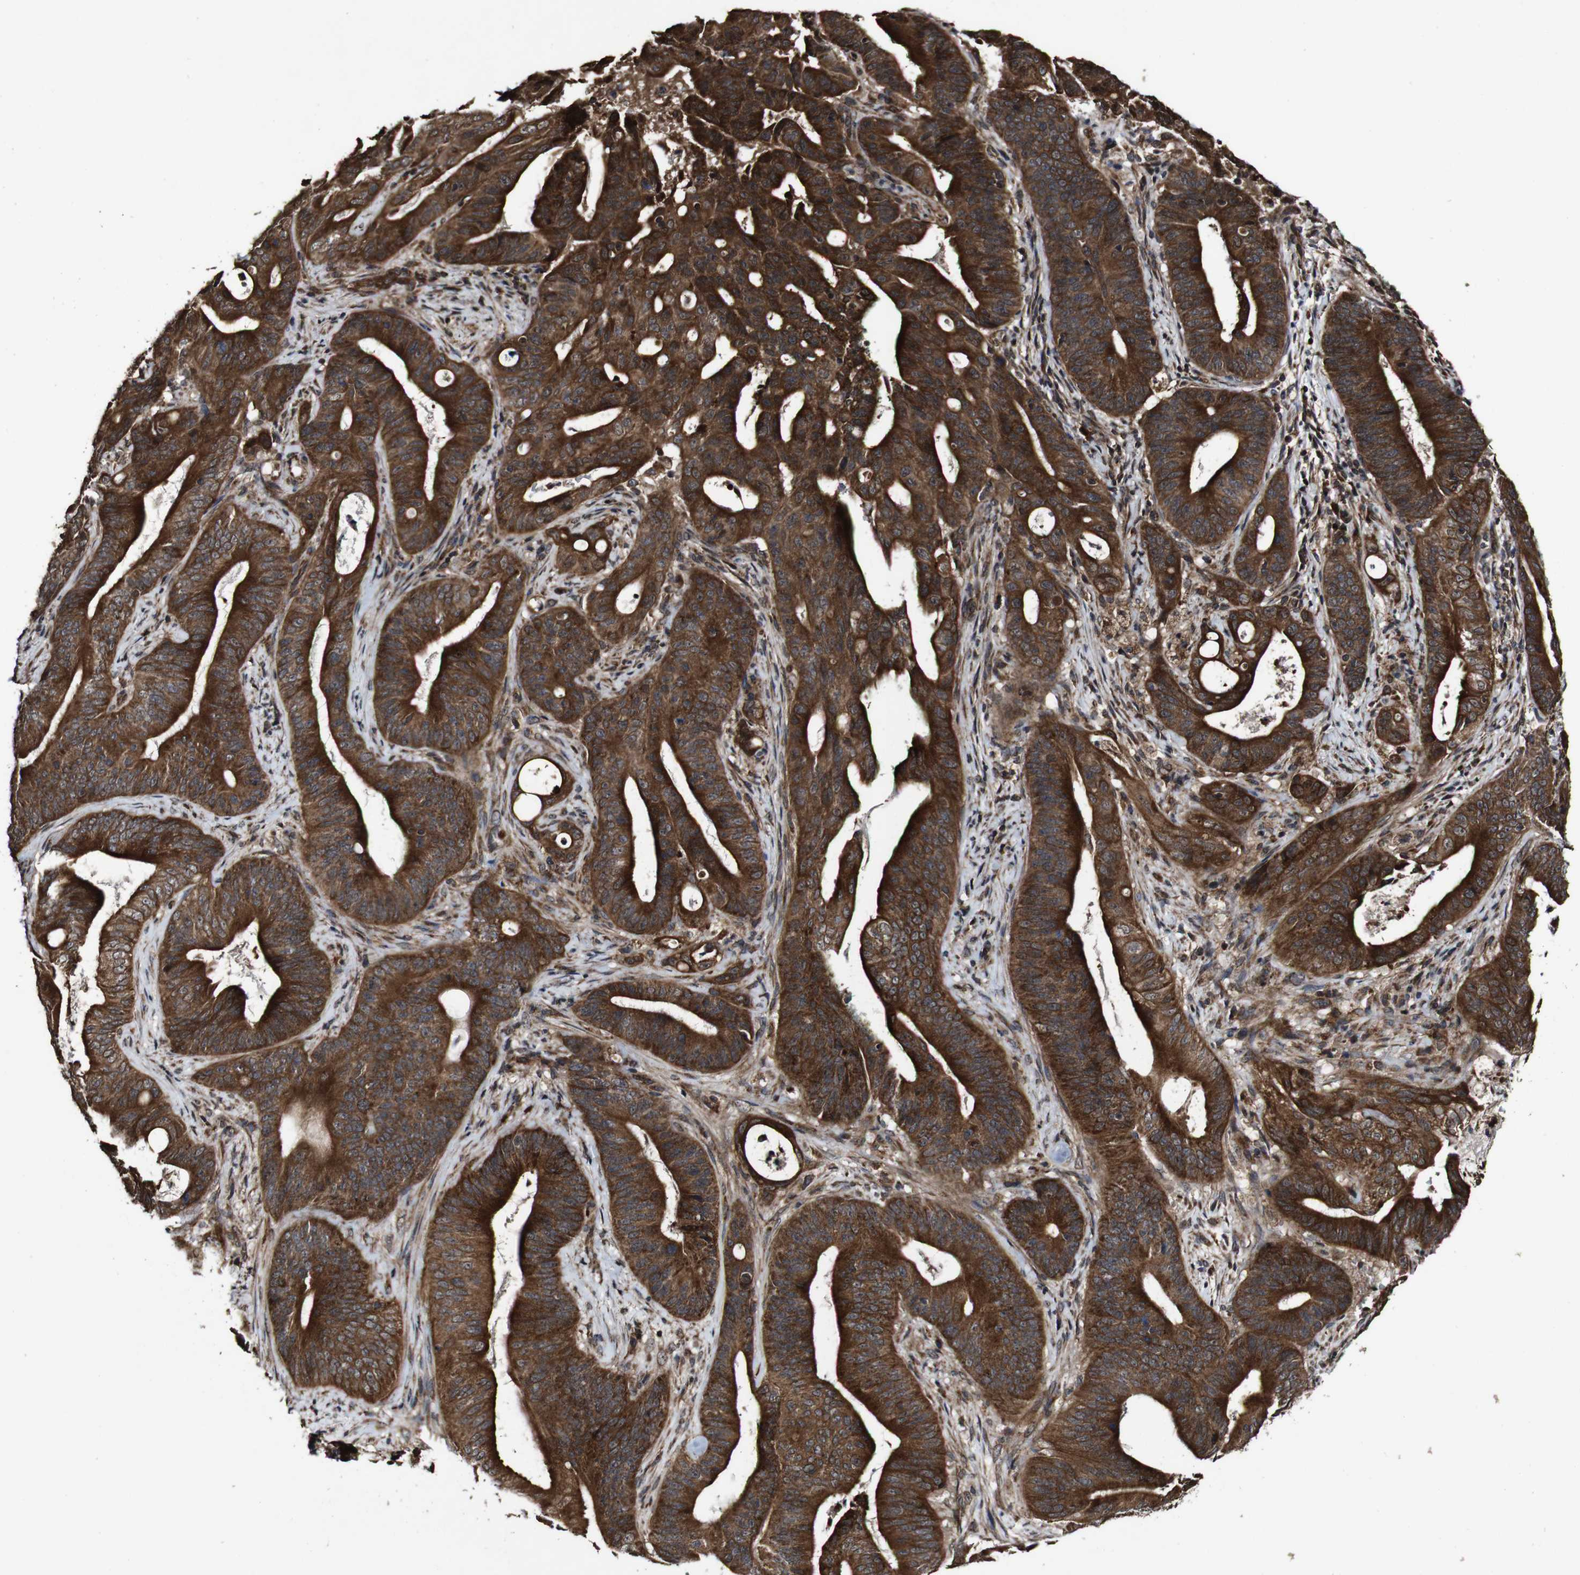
{"staining": {"intensity": "strong", "quantity": ">75%", "location": "cytoplasmic/membranous"}, "tissue": "pancreatic cancer", "cell_type": "Tumor cells", "image_type": "cancer", "snomed": [{"axis": "morphology", "description": "Normal tissue, NOS"}, {"axis": "topography", "description": "Lymph node"}], "caption": "An immunohistochemistry (IHC) micrograph of tumor tissue is shown. Protein staining in brown highlights strong cytoplasmic/membranous positivity in pancreatic cancer within tumor cells.", "gene": "BTN3A3", "patient": {"sex": "male", "age": 62}}